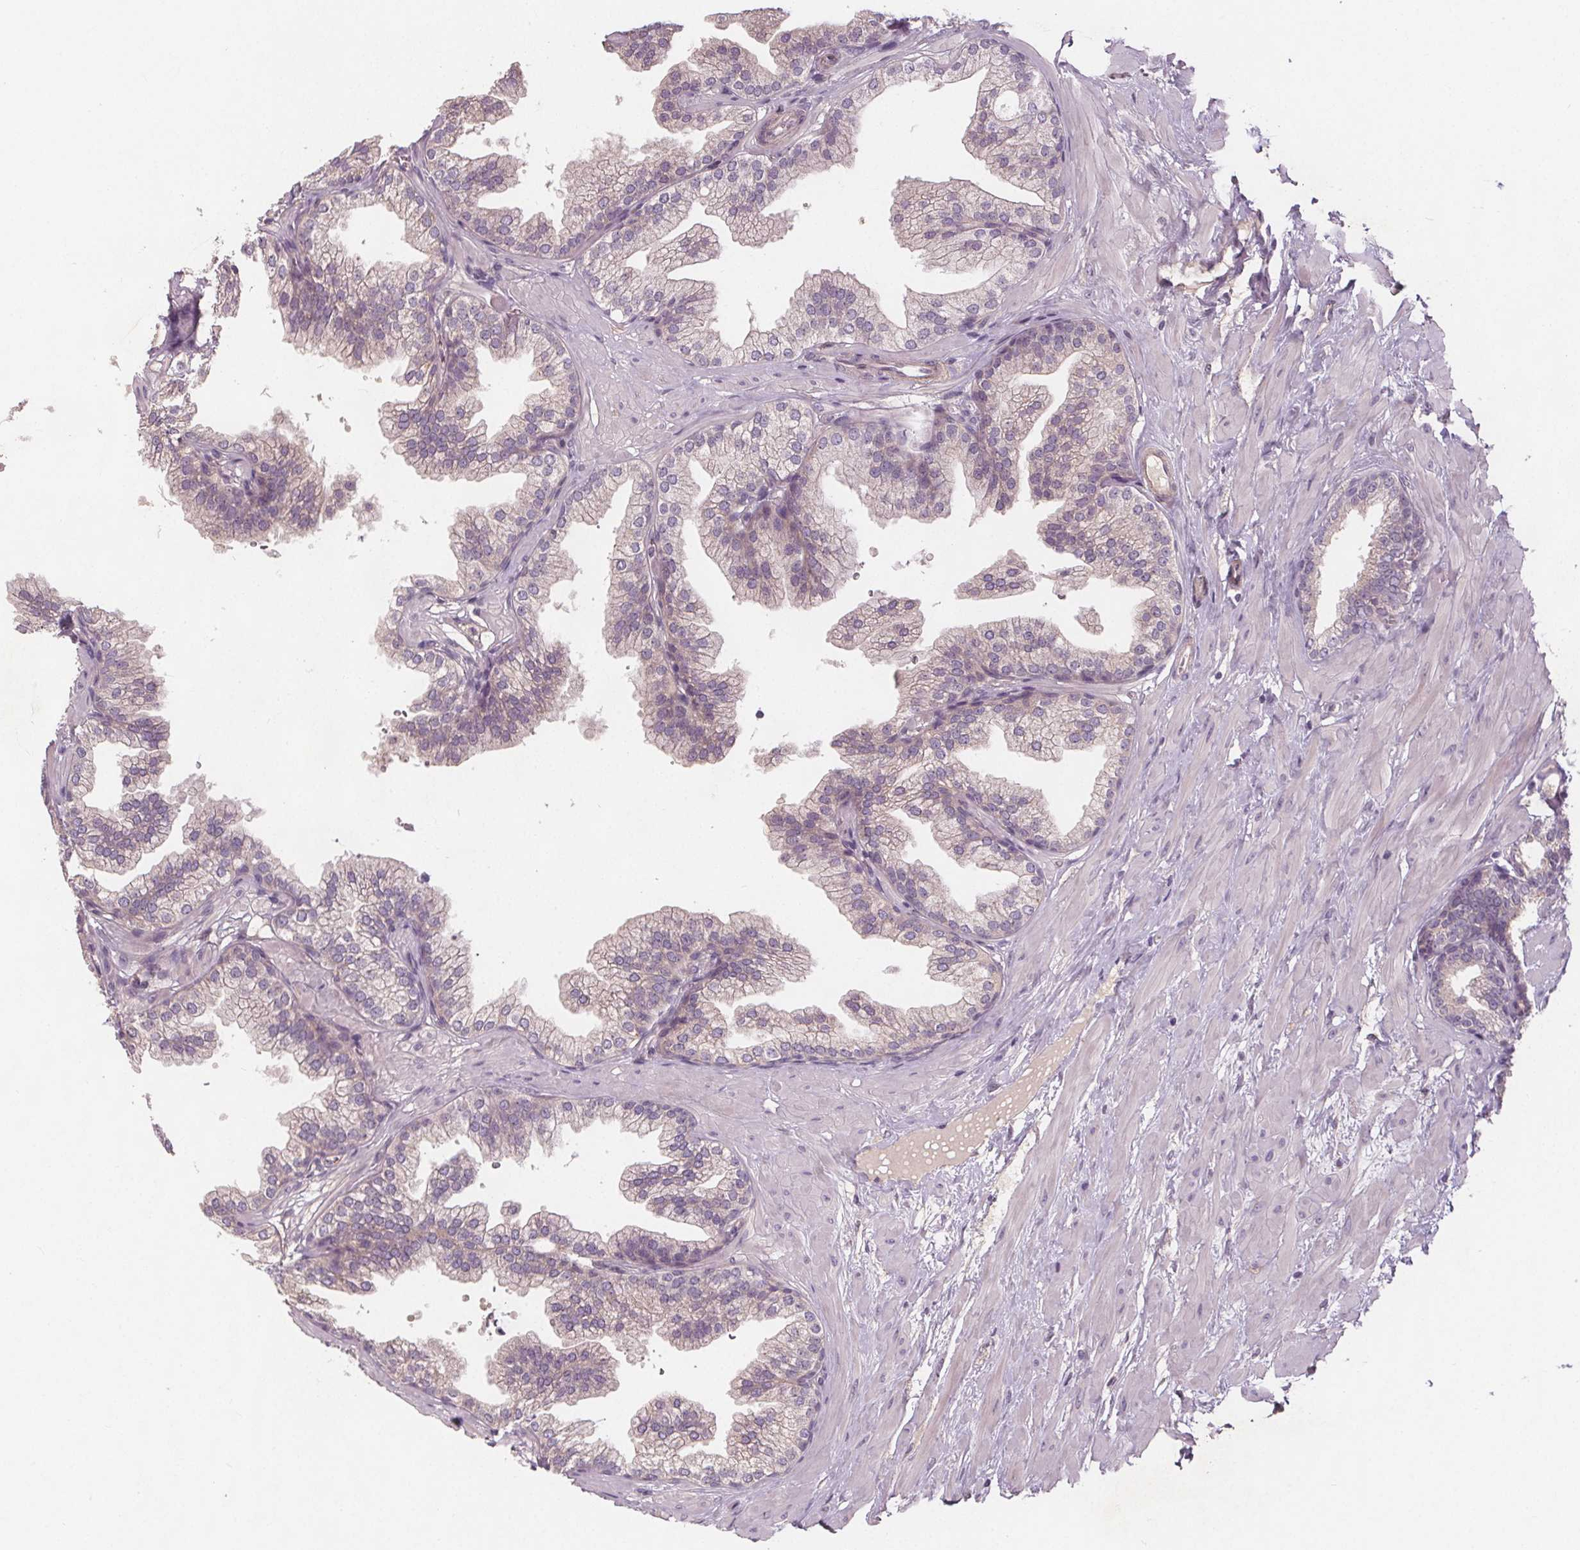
{"staining": {"intensity": "negative", "quantity": "none", "location": "none"}, "tissue": "prostate", "cell_type": "Glandular cells", "image_type": "normal", "snomed": [{"axis": "morphology", "description": "Normal tissue, NOS"}, {"axis": "topography", "description": "Prostate"}], "caption": "The immunohistochemistry (IHC) photomicrograph has no significant staining in glandular cells of prostate. Brightfield microscopy of IHC stained with DAB (brown) and hematoxylin (blue), captured at high magnification.", "gene": "VNN1", "patient": {"sex": "male", "age": 37}}